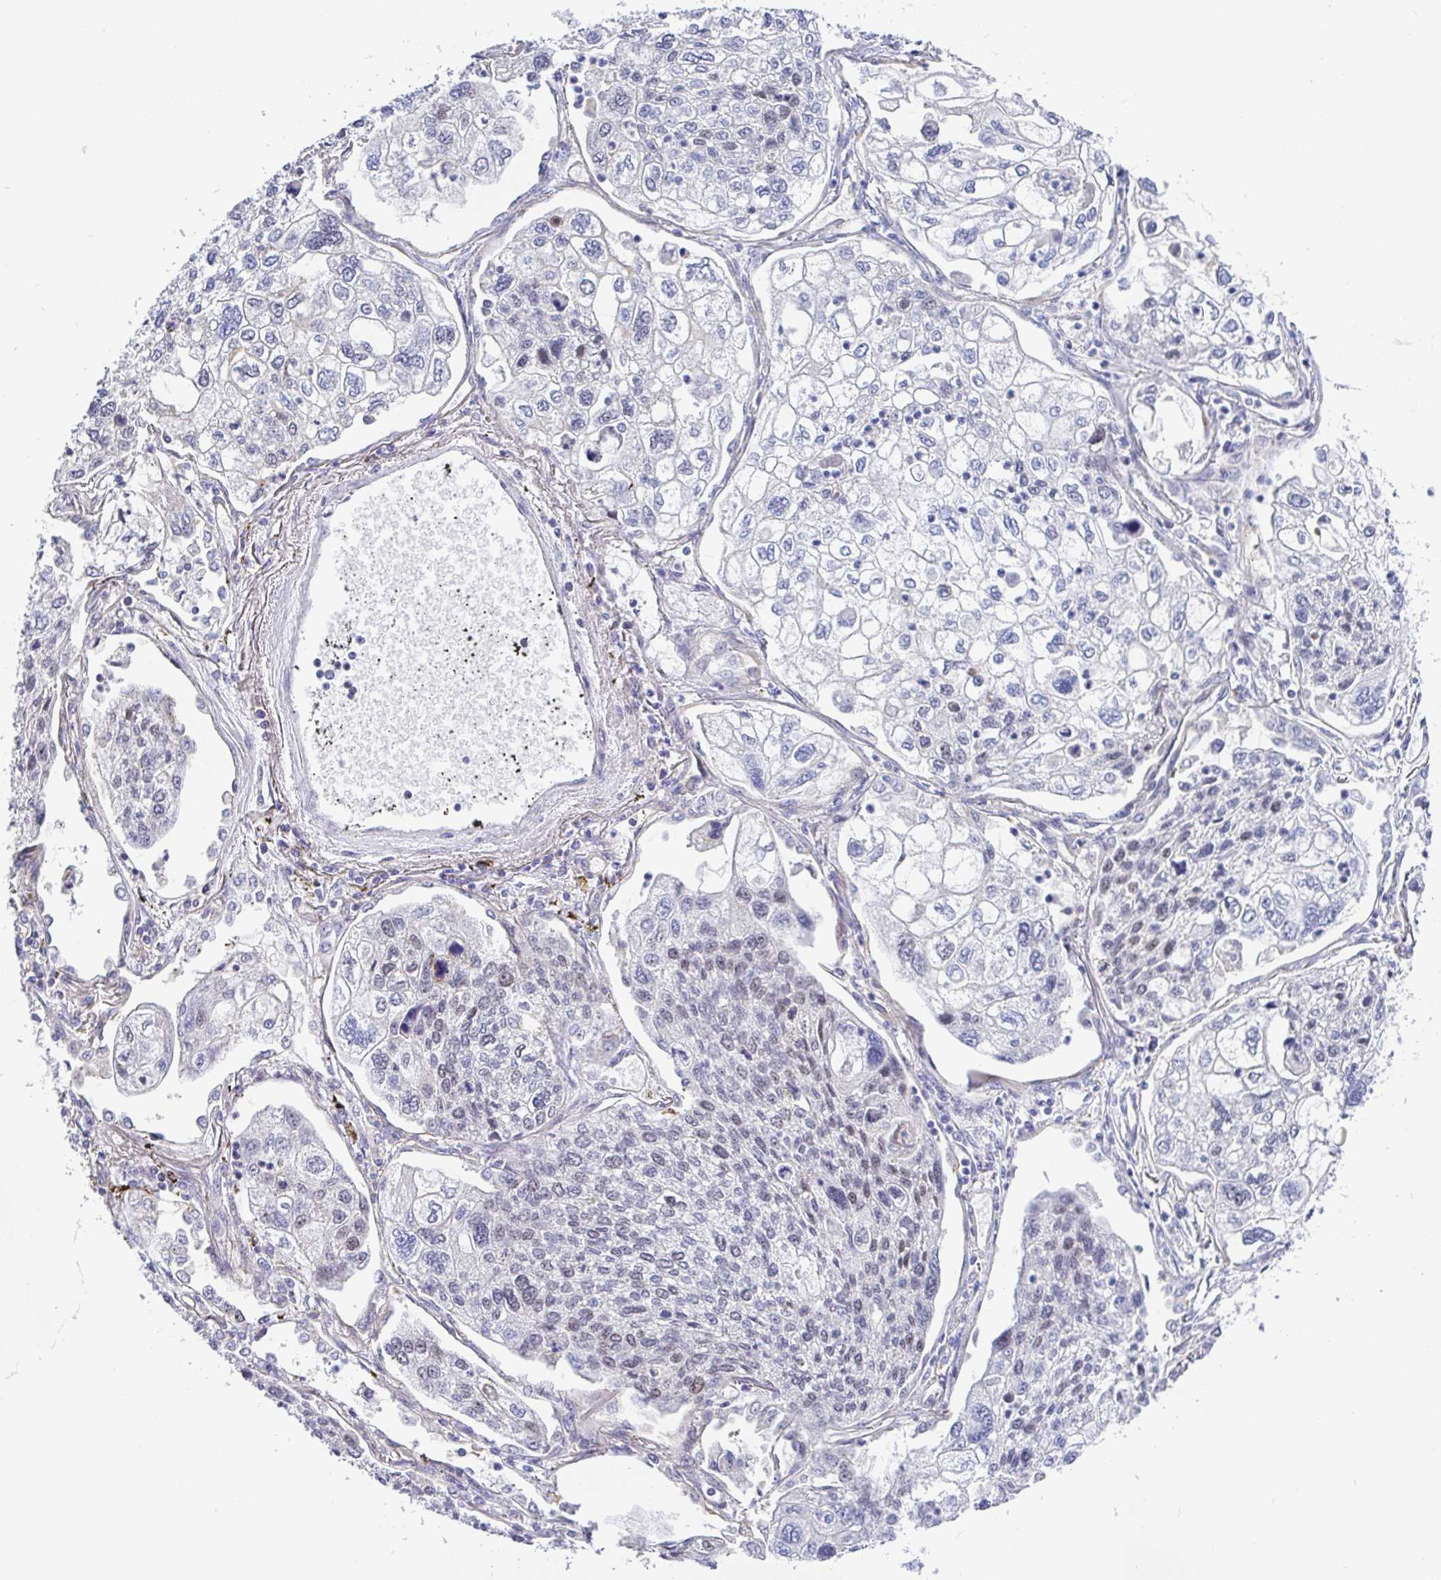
{"staining": {"intensity": "weak", "quantity": "<25%", "location": "nuclear"}, "tissue": "lung cancer", "cell_type": "Tumor cells", "image_type": "cancer", "snomed": [{"axis": "morphology", "description": "Squamous cell carcinoma, NOS"}, {"axis": "topography", "description": "Lung"}], "caption": "High power microscopy photomicrograph of an immunohistochemistry (IHC) image of lung cancer, revealing no significant staining in tumor cells.", "gene": "TIMELESS", "patient": {"sex": "male", "age": 74}}